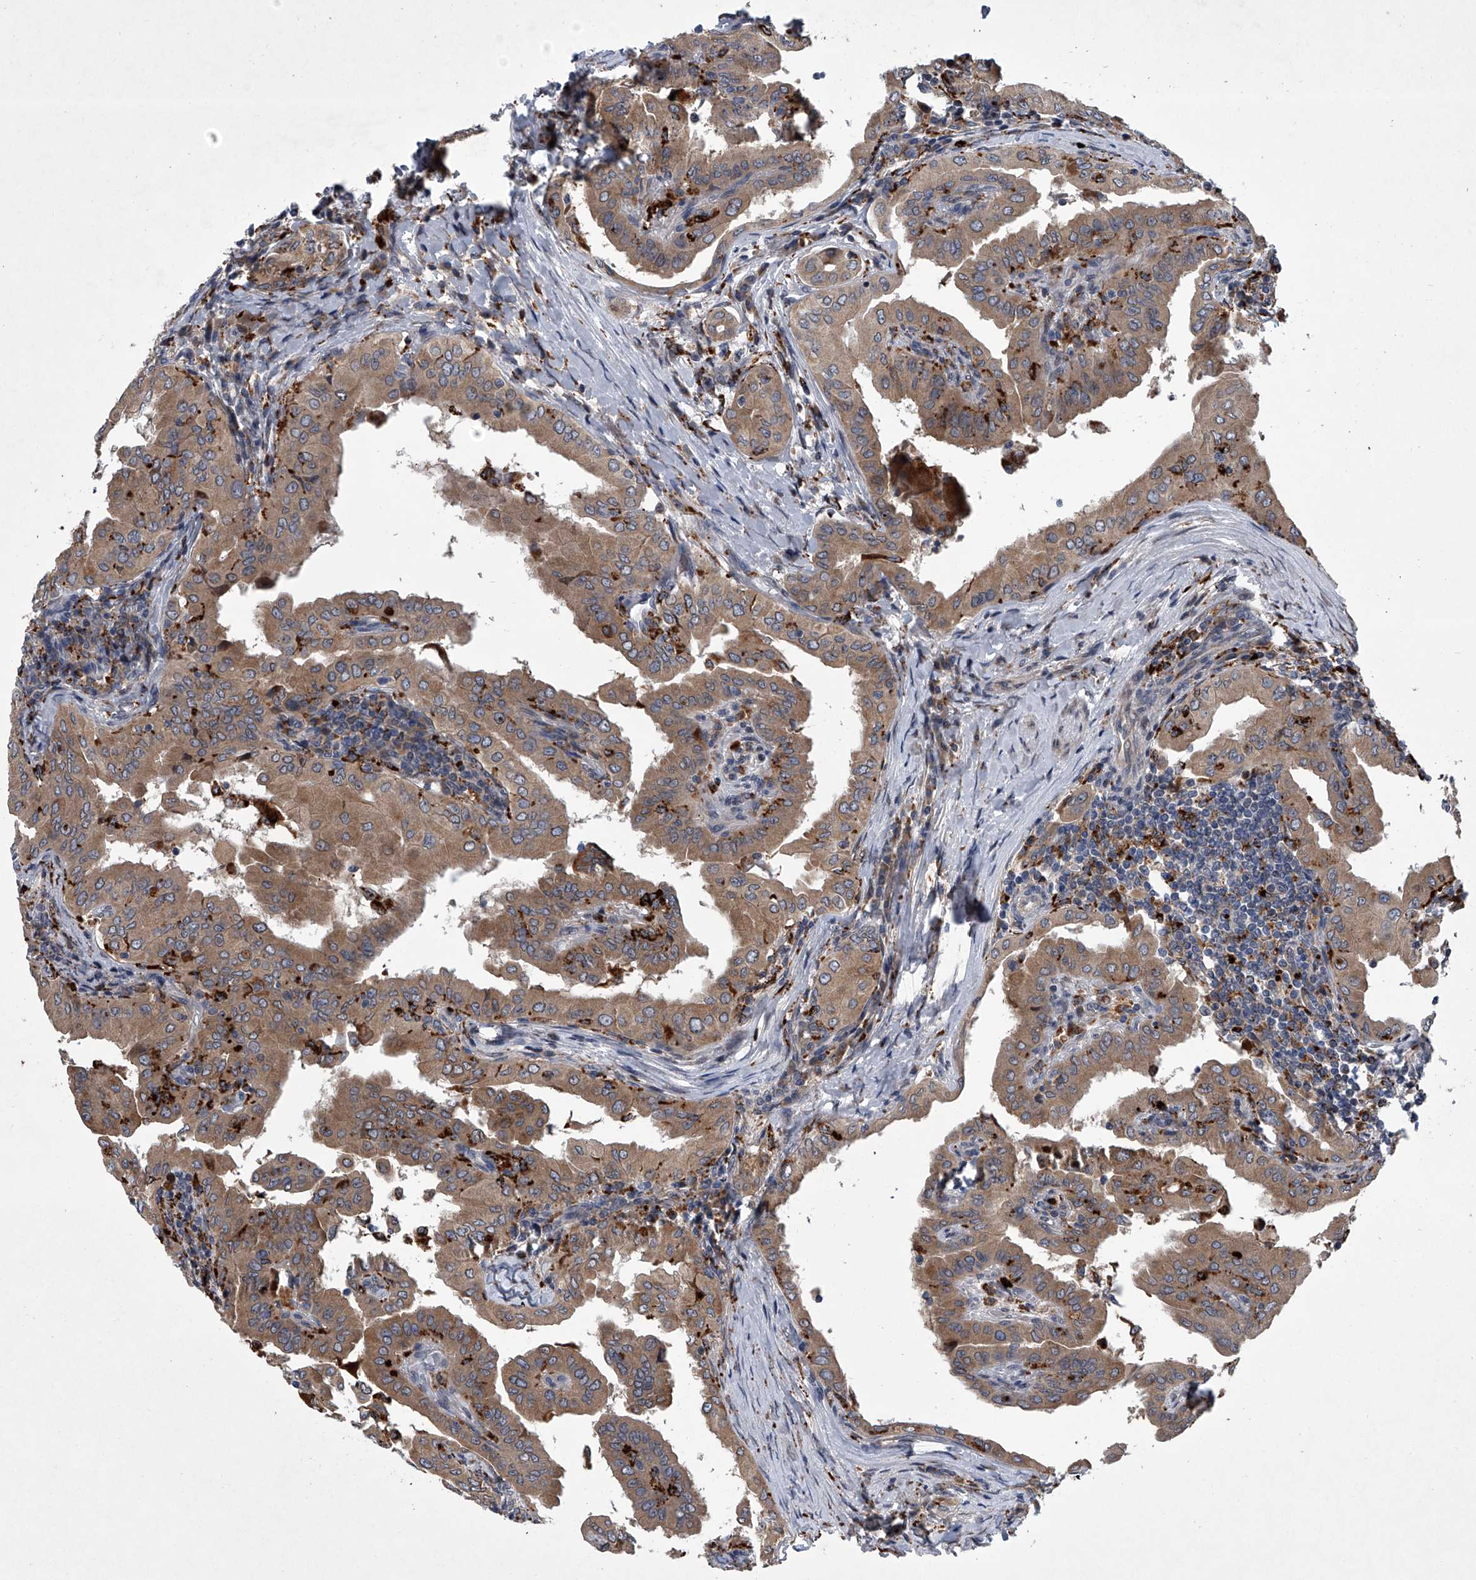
{"staining": {"intensity": "moderate", "quantity": ">75%", "location": "cytoplasmic/membranous"}, "tissue": "thyroid cancer", "cell_type": "Tumor cells", "image_type": "cancer", "snomed": [{"axis": "morphology", "description": "Papillary adenocarcinoma, NOS"}, {"axis": "topography", "description": "Thyroid gland"}], "caption": "A micrograph of thyroid papillary adenocarcinoma stained for a protein reveals moderate cytoplasmic/membranous brown staining in tumor cells.", "gene": "TRIM8", "patient": {"sex": "male", "age": 33}}